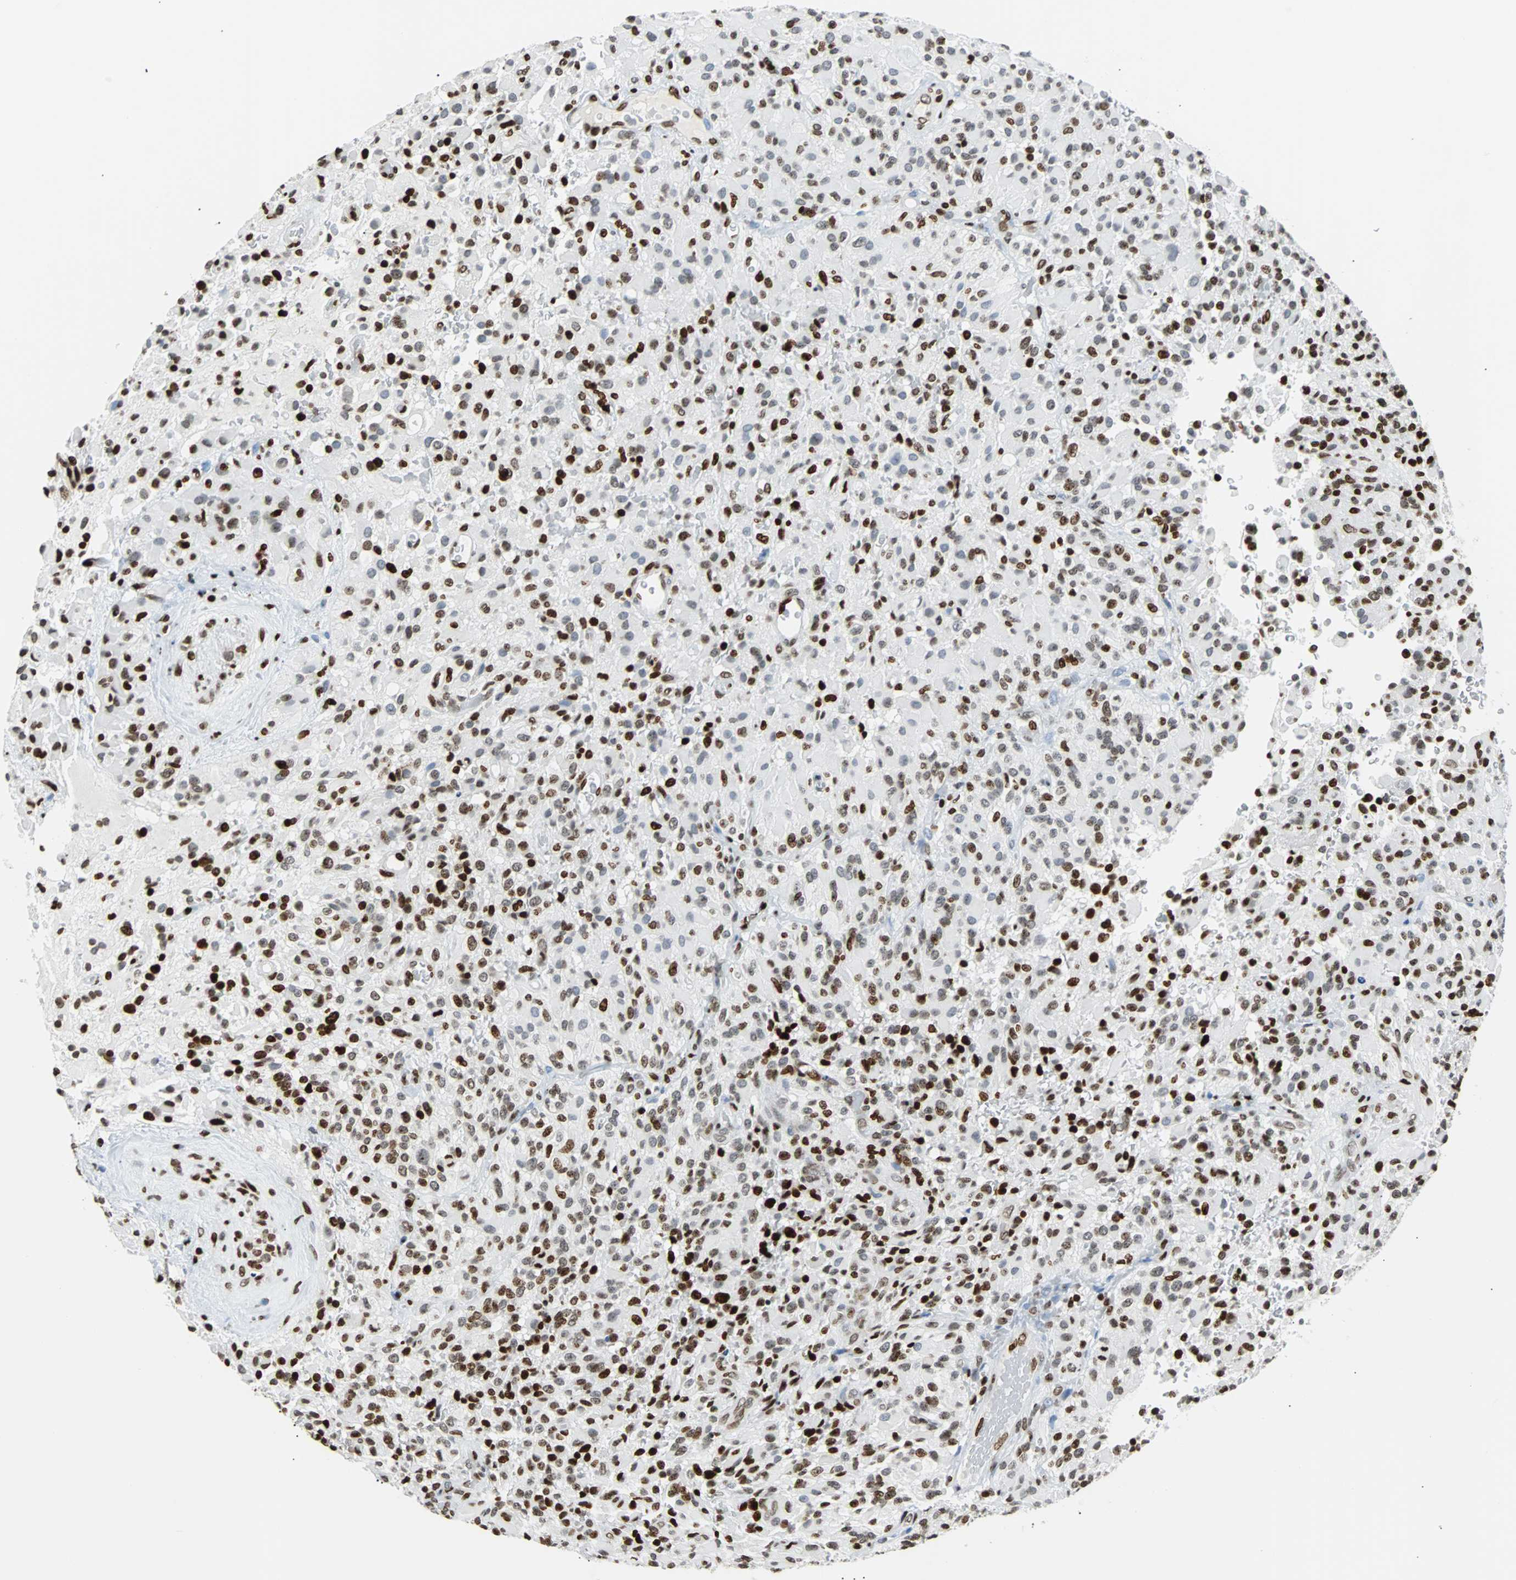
{"staining": {"intensity": "strong", "quantity": "25%-75%", "location": "nuclear"}, "tissue": "glioma", "cell_type": "Tumor cells", "image_type": "cancer", "snomed": [{"axis": "morphology", "description": "Glioma, malignant, High grade"}, {"axis": "topography", "description": "Brain"}], "caption": "Strong nuclear expression for a protein is present in about 25%-75% of tumor cells of malignant high-grade glioma using immunohistochemistry (IHC).", "gene": "ZNF131", "patient": {"sex": "male", "age": 71}}